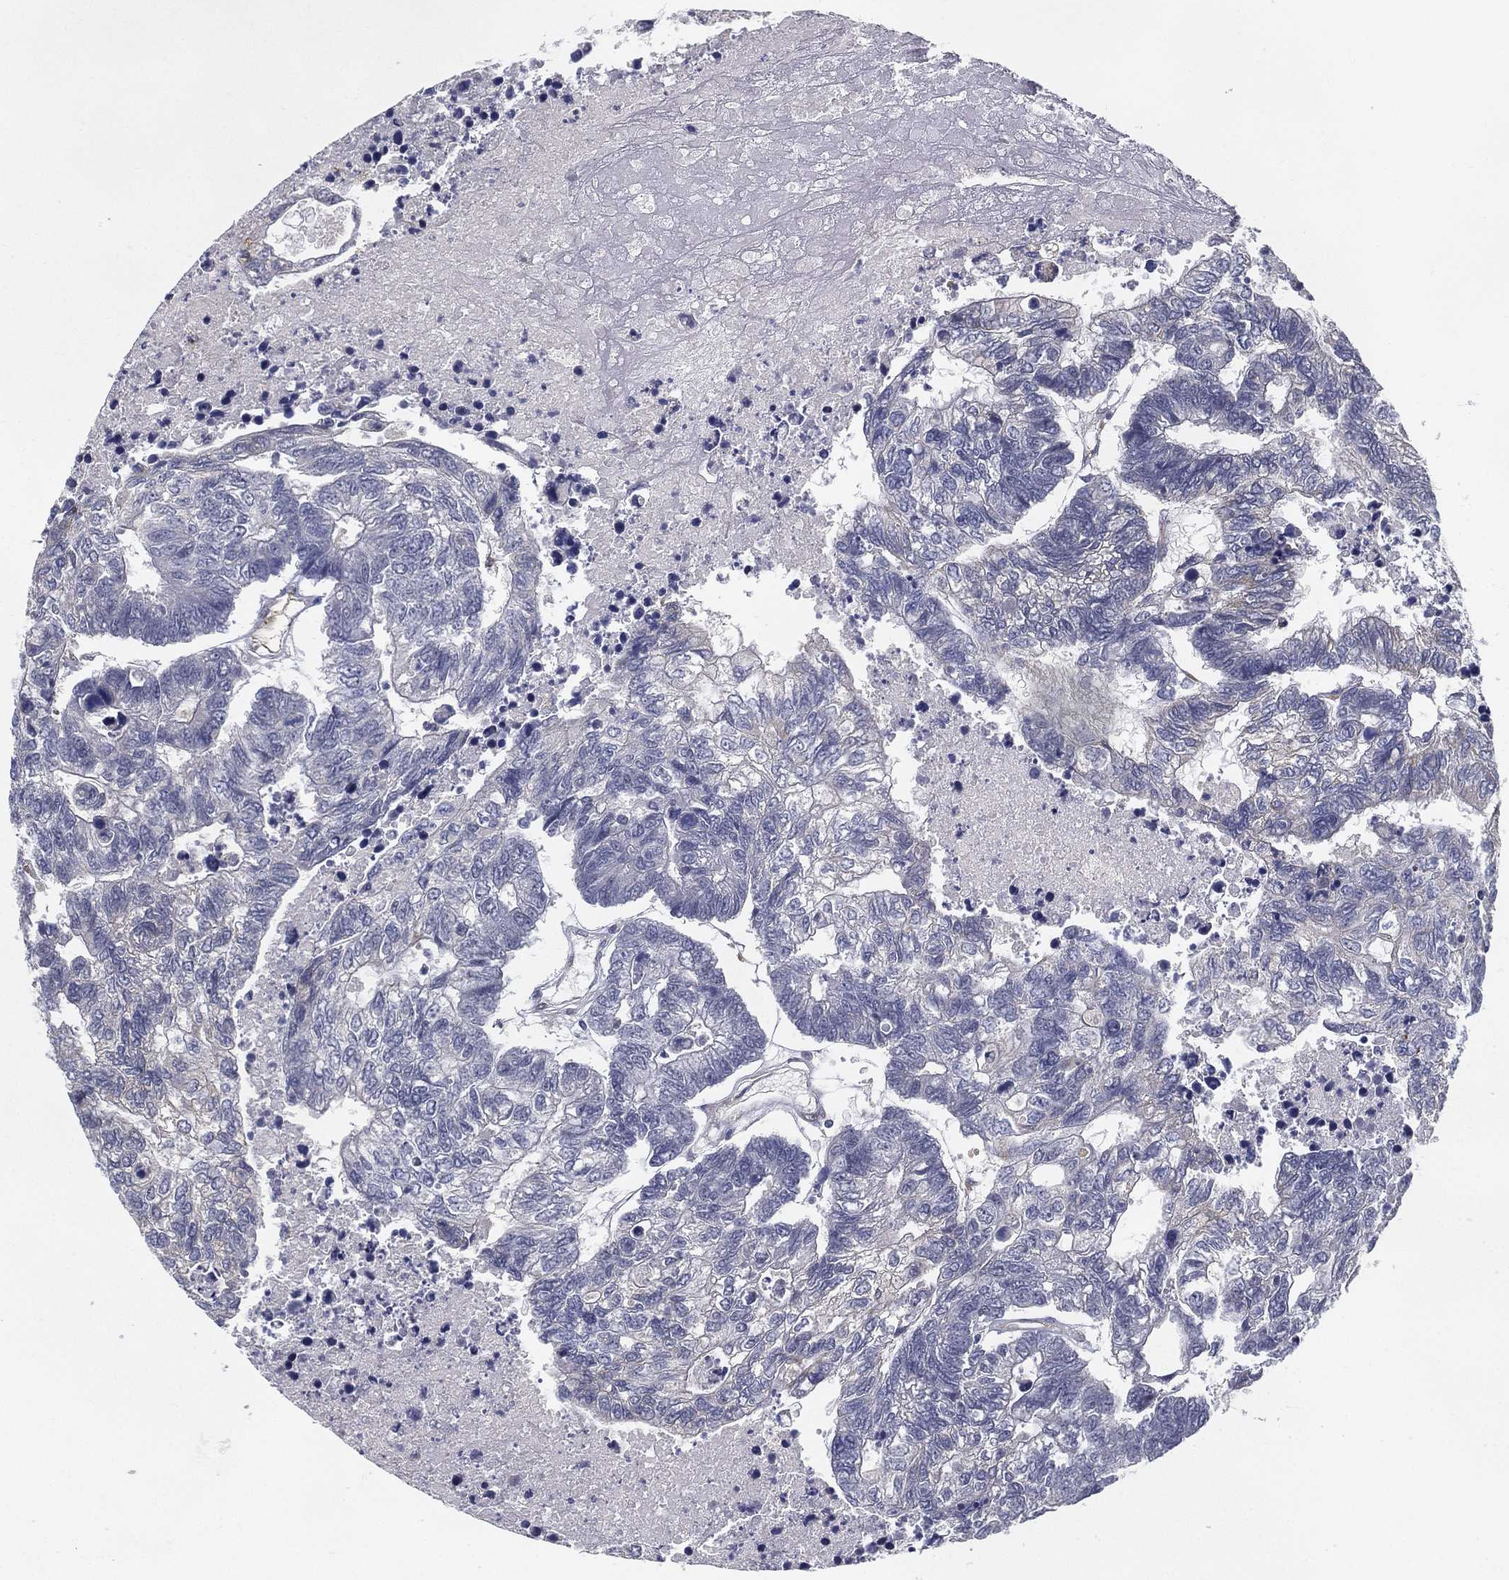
{"staining": {"intensity": "negative", "quantity": "none", "location": "none"}, "tissue": "colorectal cancer", "cell_type": "Tumor cells", "image_type": "cancer", "snomed": [{"axis": "morphology", "description": "Adenocarcinoma, NOS"}, {"axis": "topography", "description": "Colon"}], "caption": "Tumor cells are negative for brown protein staining in colorectal cancer (adenocarcinoma). (DAB (3,3'-diaminobenzidine) immunohistochemistry (IHC), high magnification).", "gene": "LRRC56", "patient": {"sex": "female", "age": 48}}